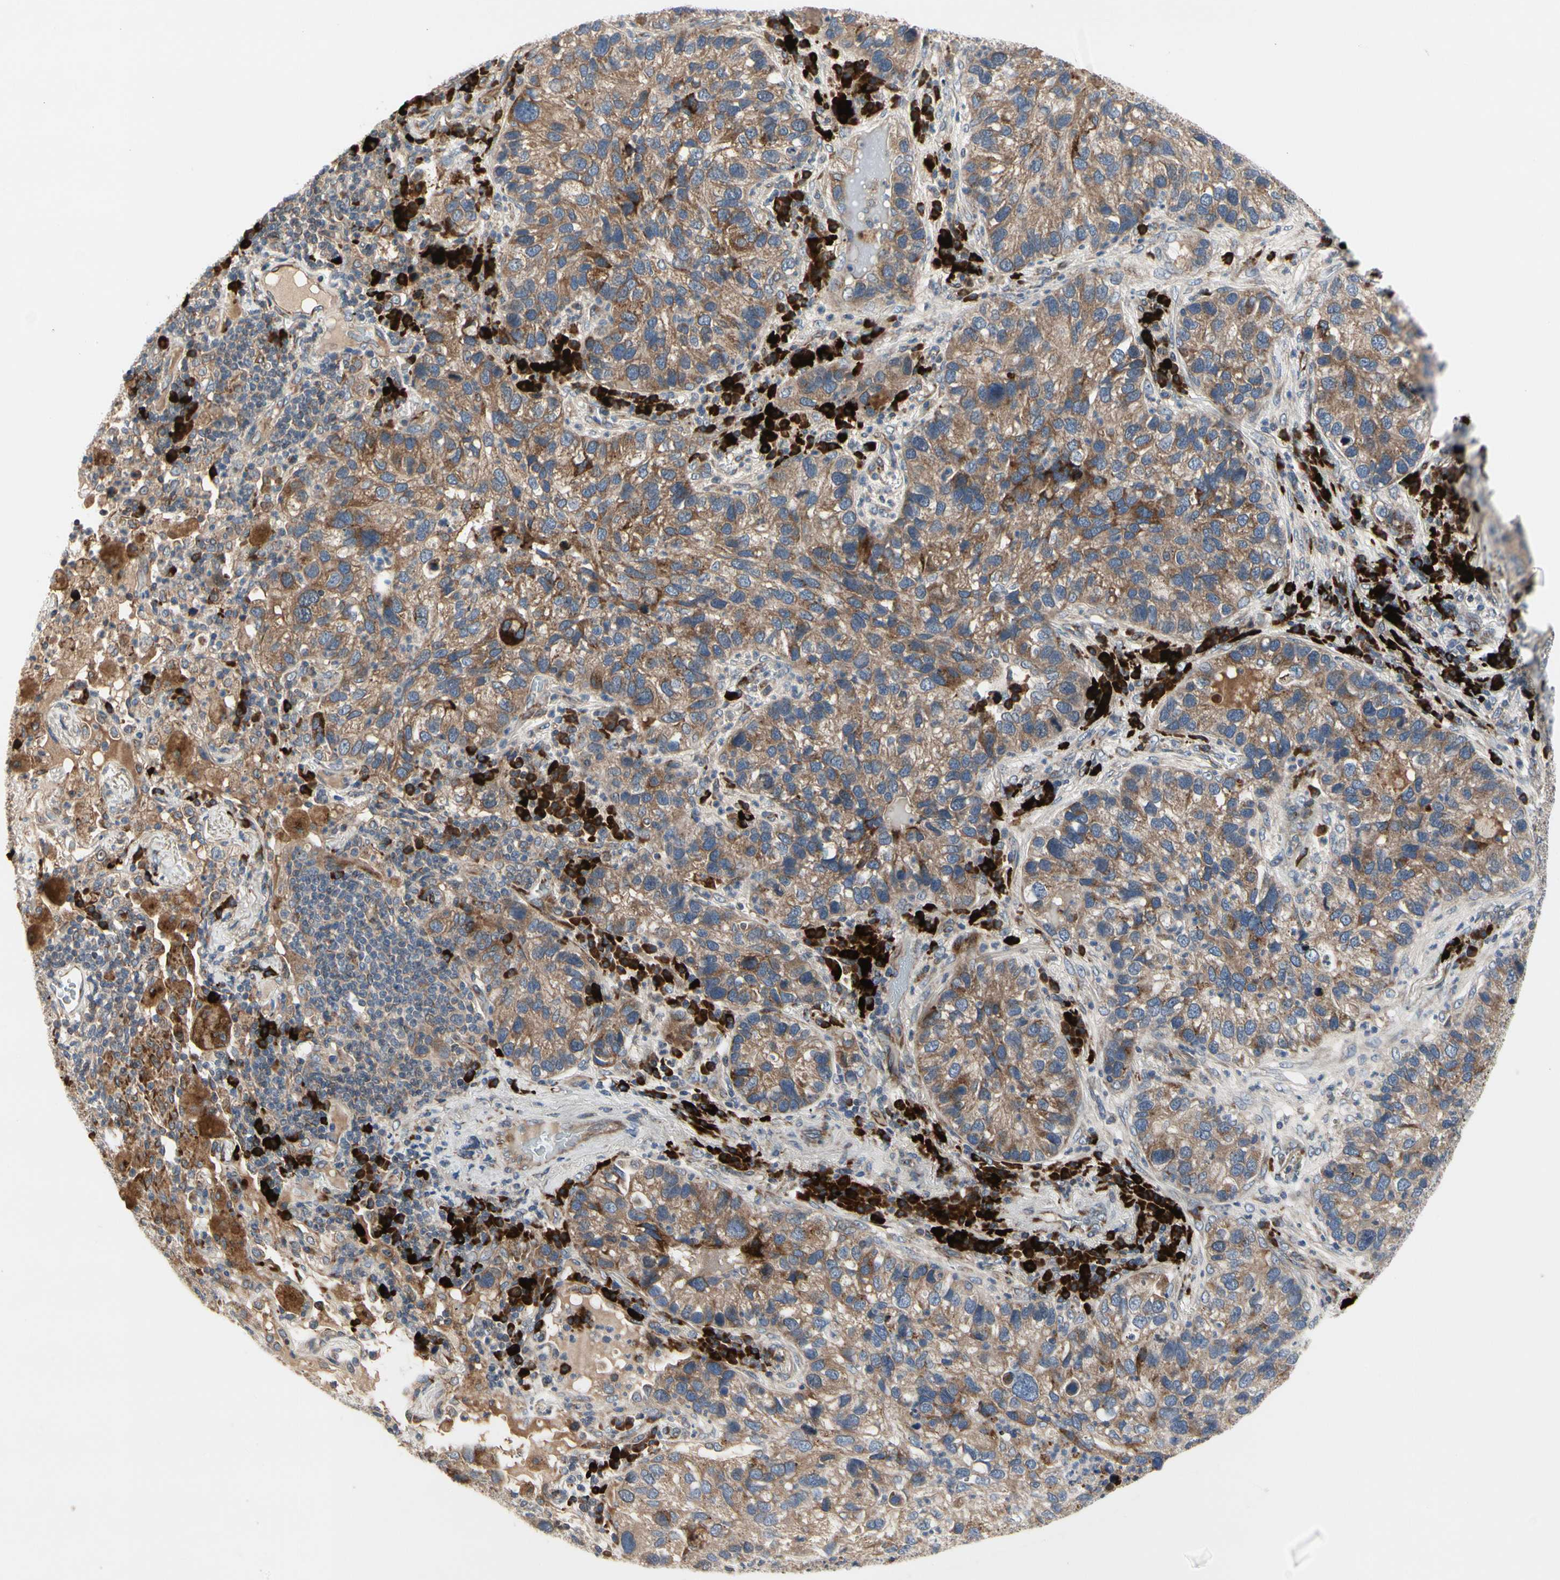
{"staining": {"intensity": "moderate", "quantity": ">75%", "location": "cytoplasmic/membranous"}, "tissue": "lung cancer", "cell_type": "Tumor cells", "image_type": "cancer", "snomed": [{"axis": "morphology", "description": "Normal tissue, NOS"}, {"axis": "morphology", "description": "Adenocarcinoma, NOS"}, {"axis": "topography", "description": "Bronchus"}, {"axis": "topography", "description": "Lung"}], "caption": "Approximately >75% of tumor cells in human adenocarcinoma (lung) display moderate cytoplasmic/membranous protein positivity as visualized by brown immunohistochemical staining.", "gene": "MMEL1", "patient": {"sex": "male", "age": 54}}